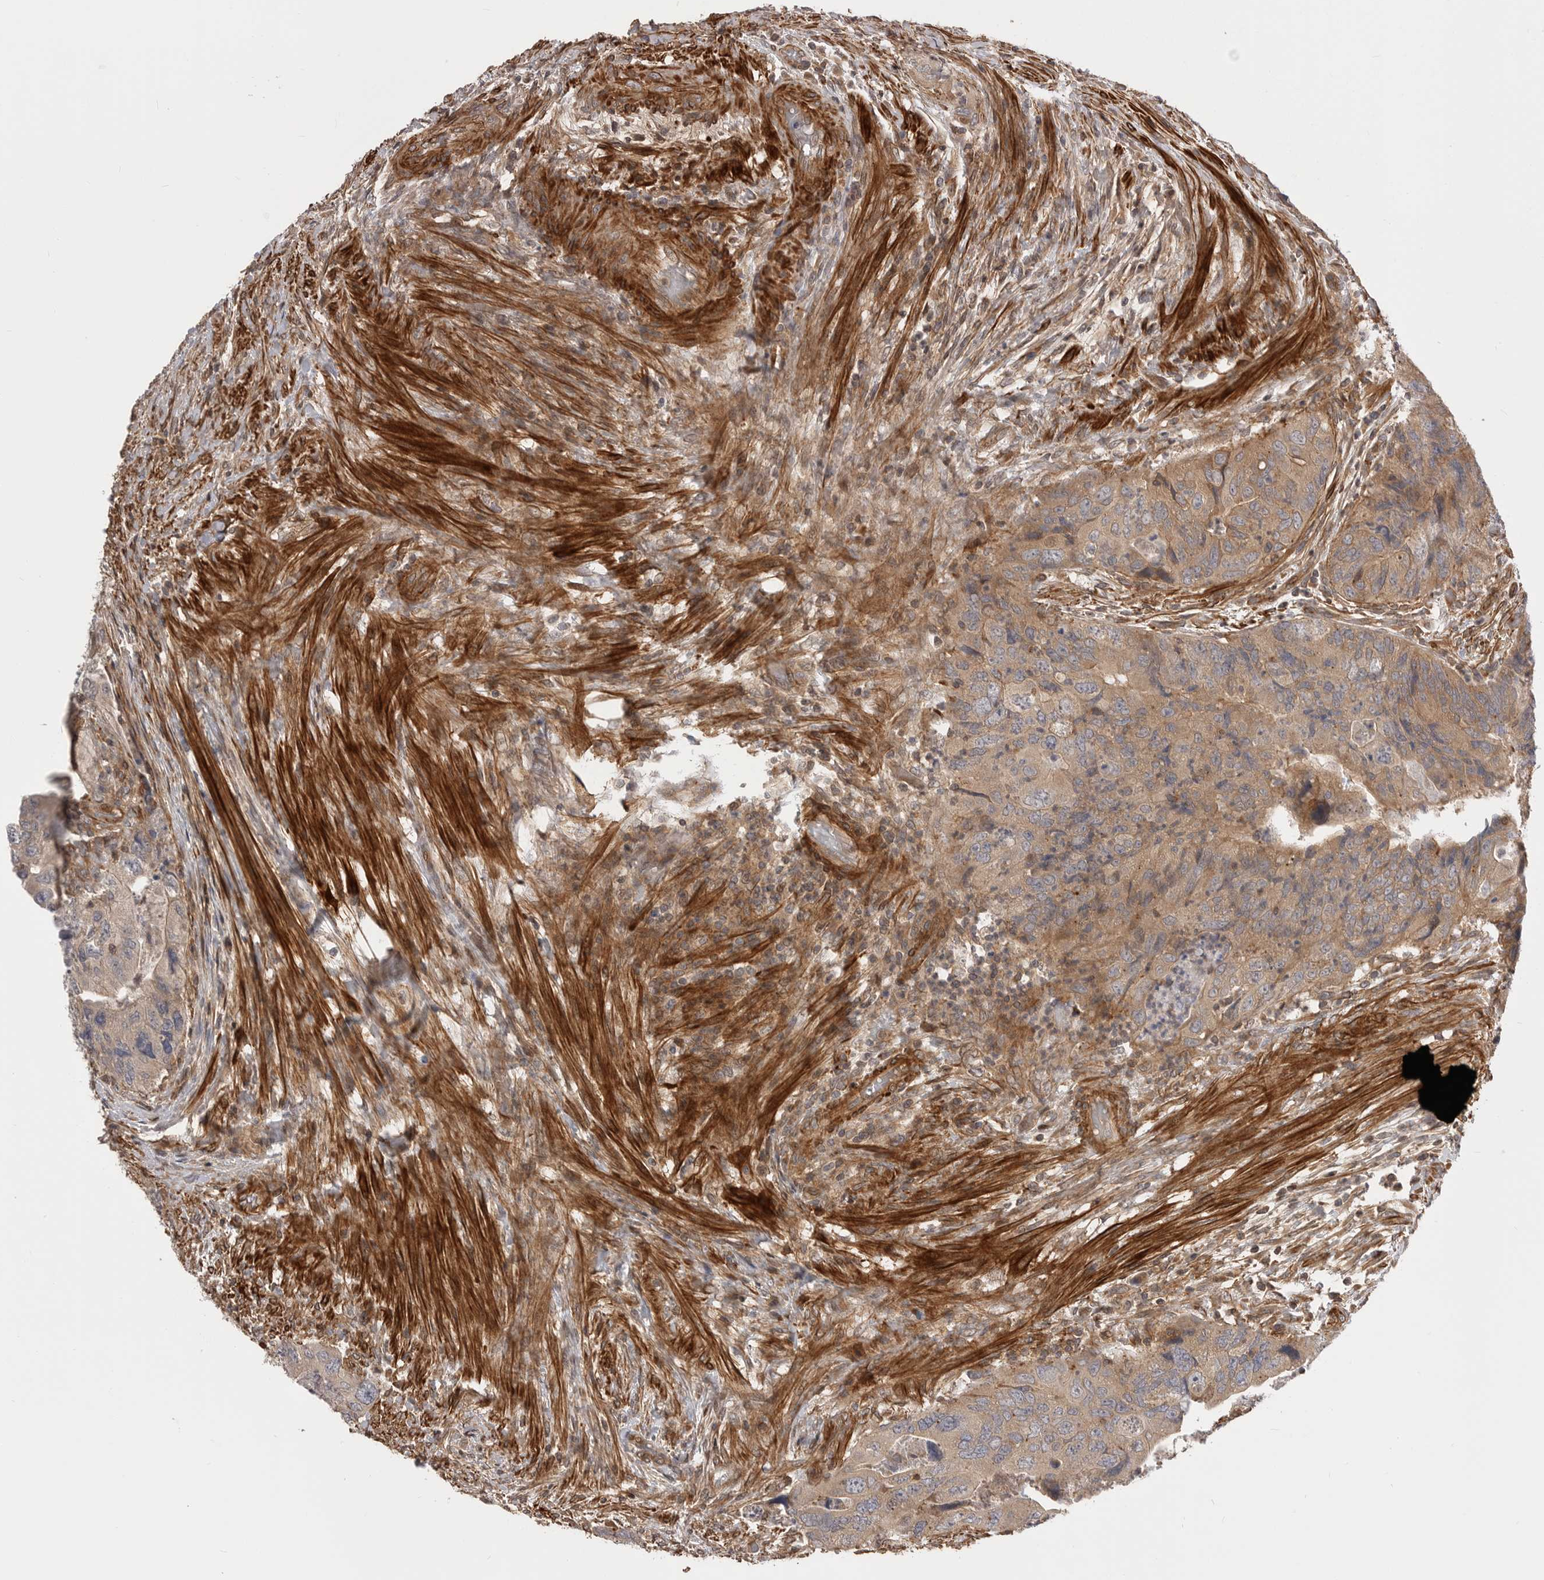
{"staining": {"intensity": "weak", "quantity": "25%-75%", "location": "cytoplasmic/membranous"}, "tissue": "colorectal cancer", "cell_type": "Tumor cells", "image_type": "cancer", "snomed": [{"axis": "morphology", "description": "Adenocarcinoma, NOS"}, {"axis": "topography", "description": "Rectum"}], "caption": "Tumor cells reveal low levels of weak cytoplasmic/membranous staining in about 25%-75% of cells in colorectal adenocarcinoma.", "gene": "TRIM56", "patient": {"sex": "male", "age": 63}}